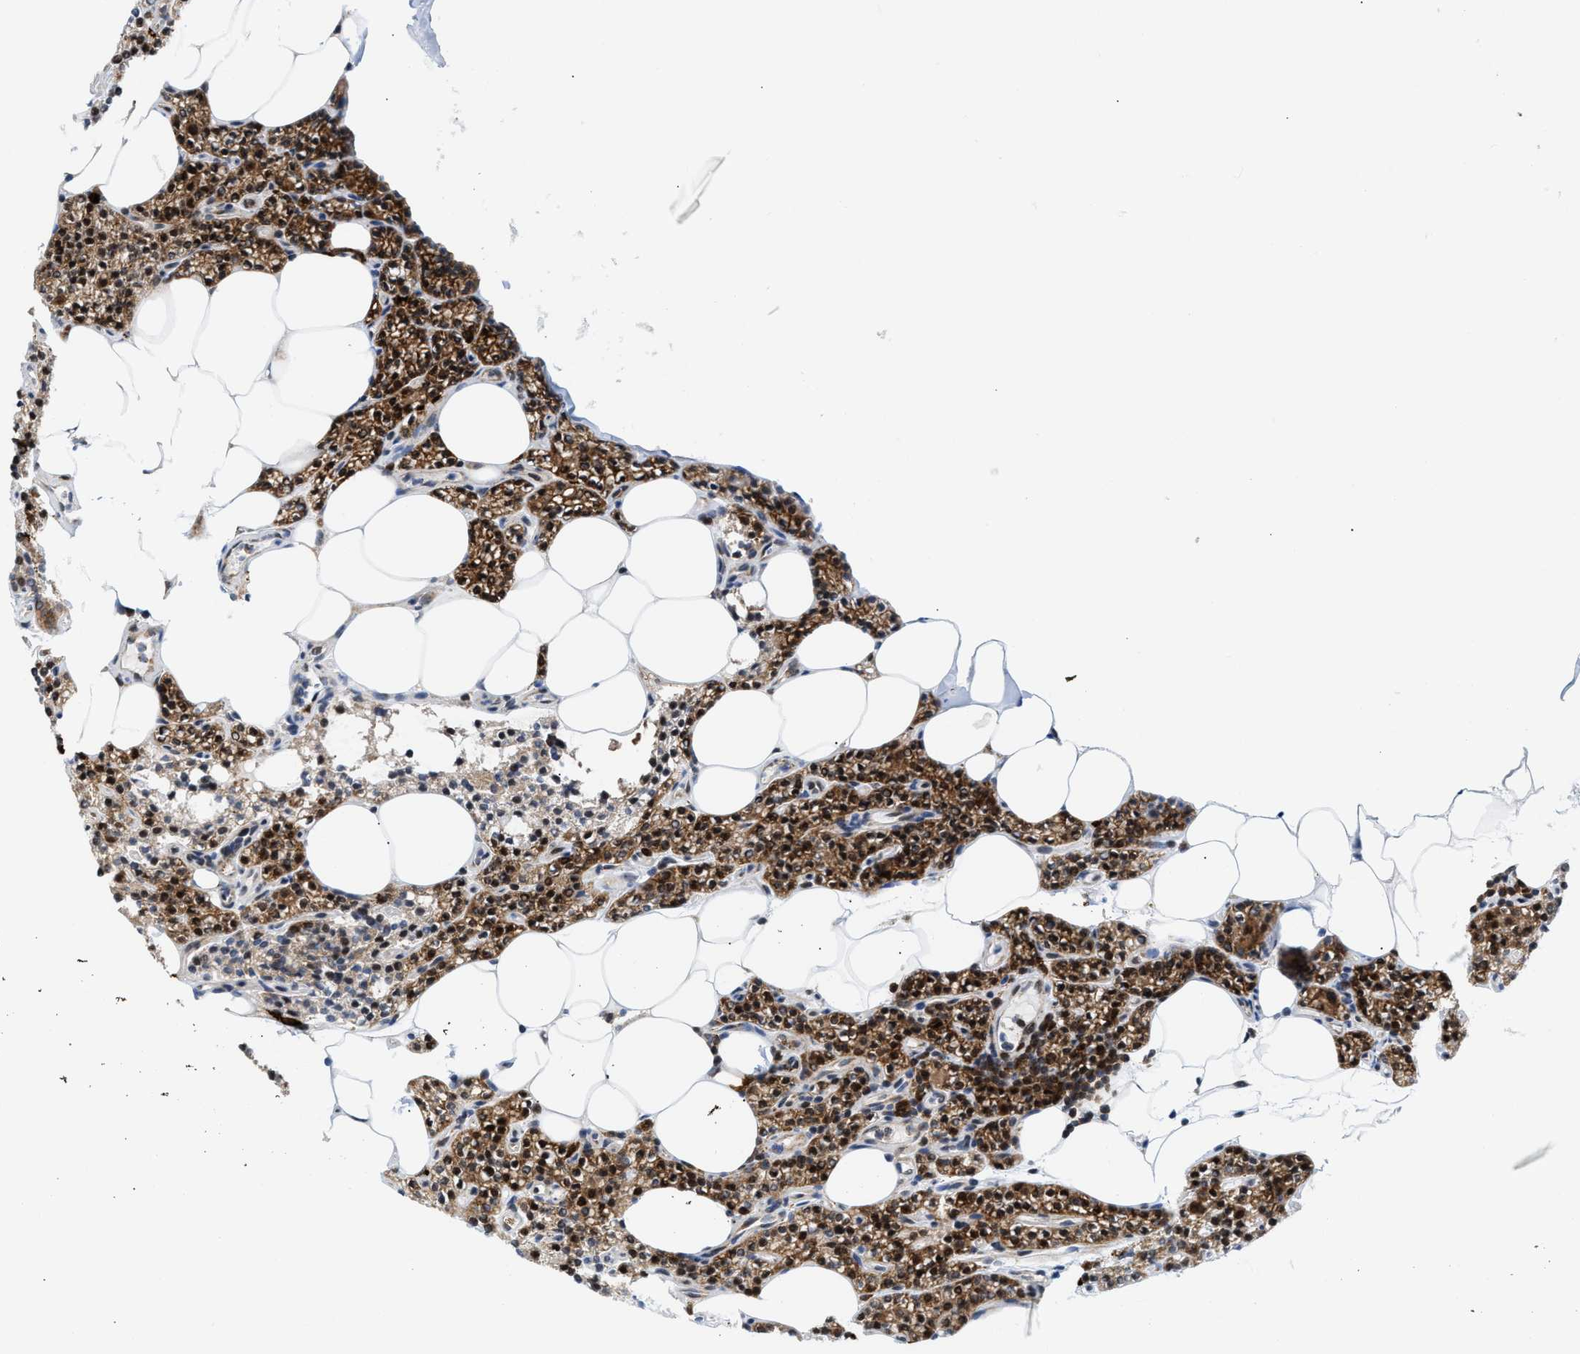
{"staining": {"intensity": "strong", "quantity": ">75%", "location": "cytoplasmic/membranous,nuclear"}, "tissue": "parathyroid gland", "cell_type": "Glandular cells", "image_type": "normal", "snomed": [{"axis": "morphology", "description": "Normal tissue, NOS"}, {"axis": "morphology", "description": "Adenoma, NOS"}, {"axis": "topography", "description": "Parathyroid gland"}], "caption": "High-power microscopy captured an IHC micrograph of normal parathyroid gland, revealing strong cytoplasmic/membranous,nuclear positivity in approximately >75% of glandular cells. (IHC, brightfield microscopy, high magnification).", "gene": "ATP9A", "patient": {"sex": "female", "age": 70}}